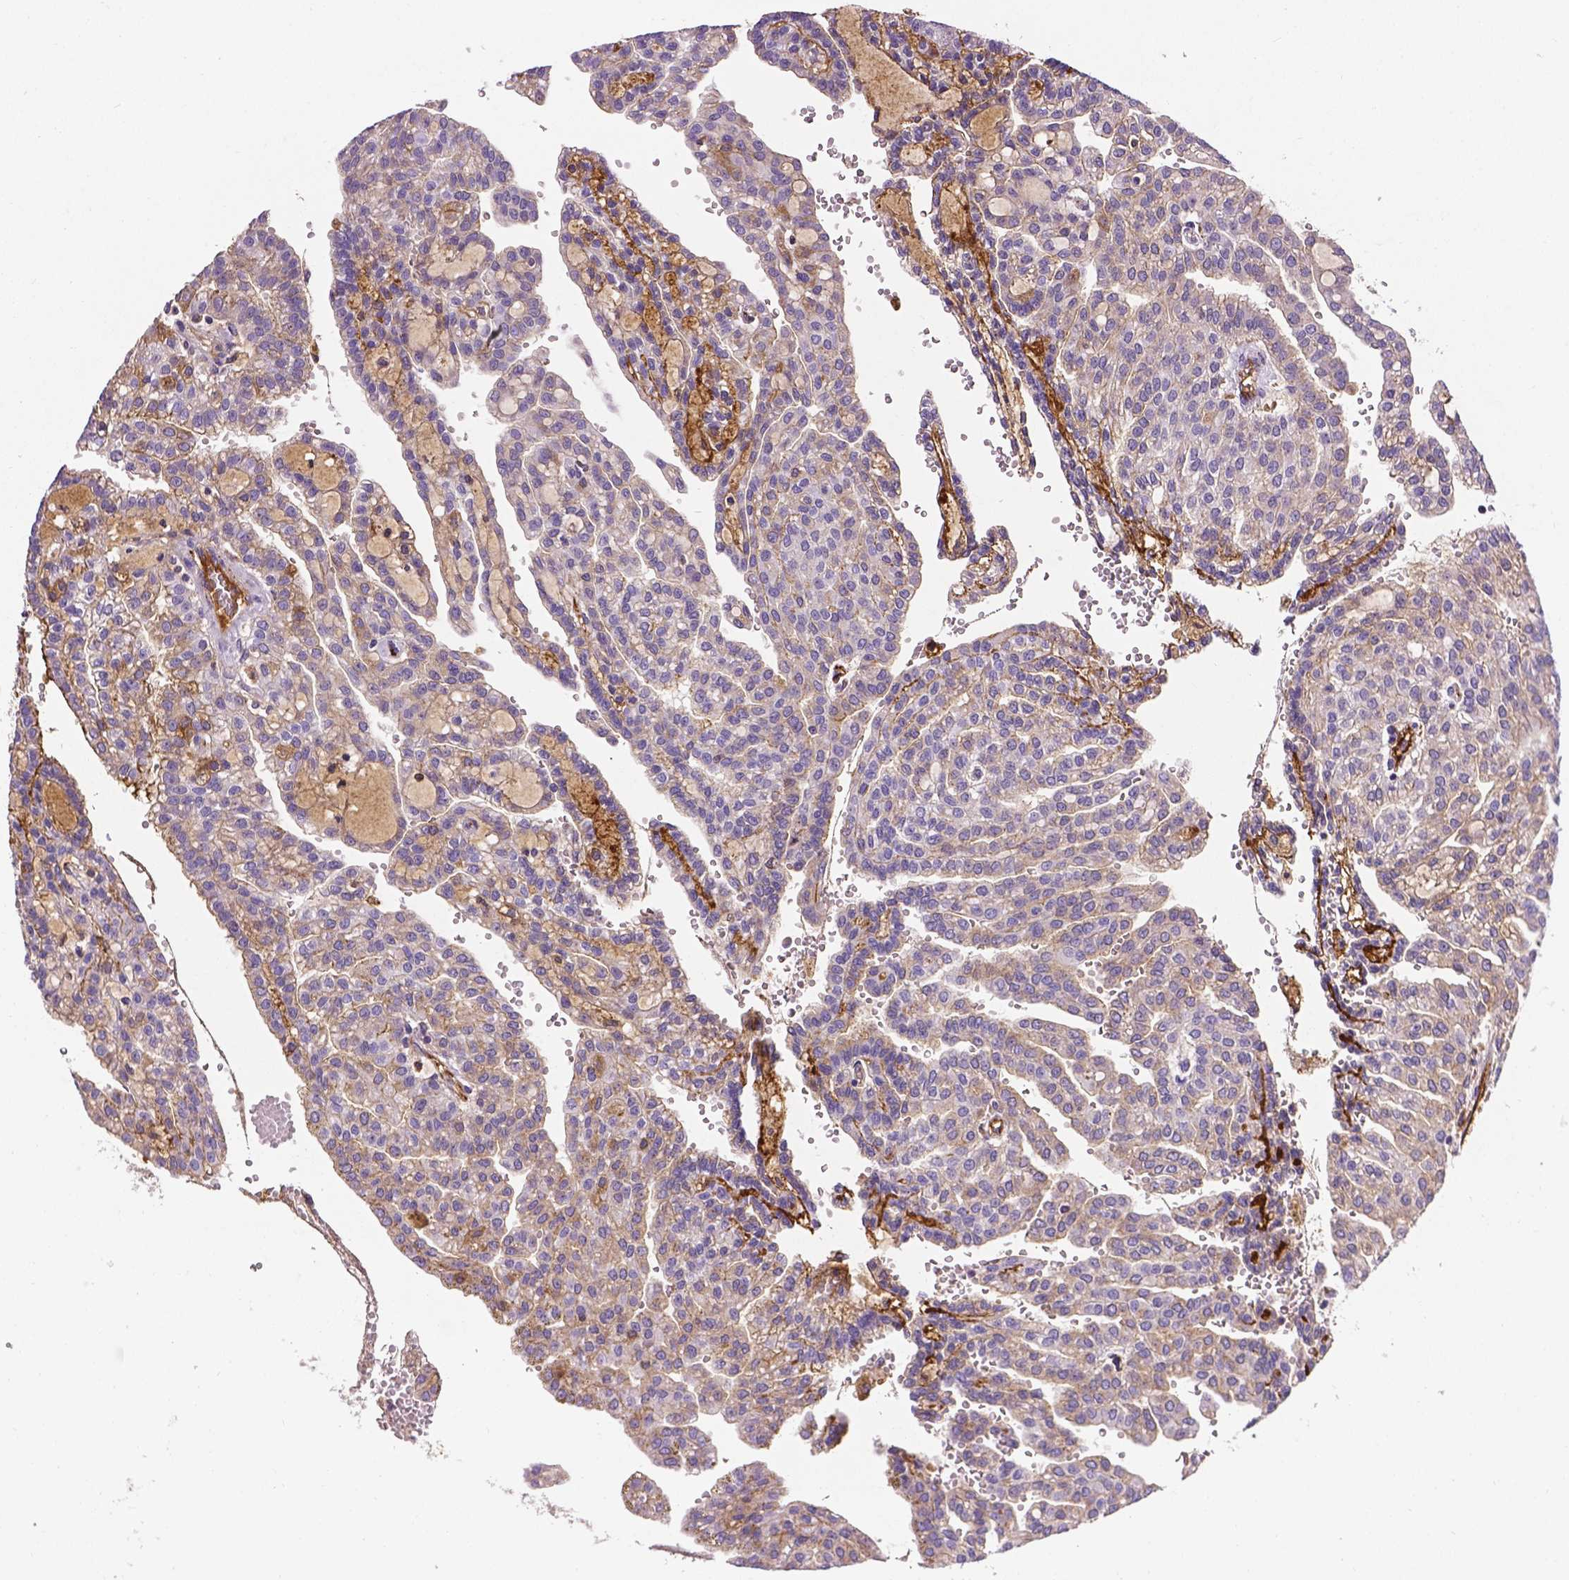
{"staining": {"intensity": "weak", "quantity": "25%-75%", "location": "cytoplasmic/membranous"}, "tissue": "renal cancer", "cell_type": "Tumor cells", "image_type": "cancer", "snomed": [{"axis": "morphology", "description": "Adenocarcinoma, NOS"}, {"axis": "topography", "description": "Kidney"}], "caption": "The immunohistochemical stain labels weak cytoplasmic/membranous expression in tumor cells of renal cancer (adenocarcinoma) tissue.", "gene": "APOE", "patient": {"sex": "male", "age": 63}}